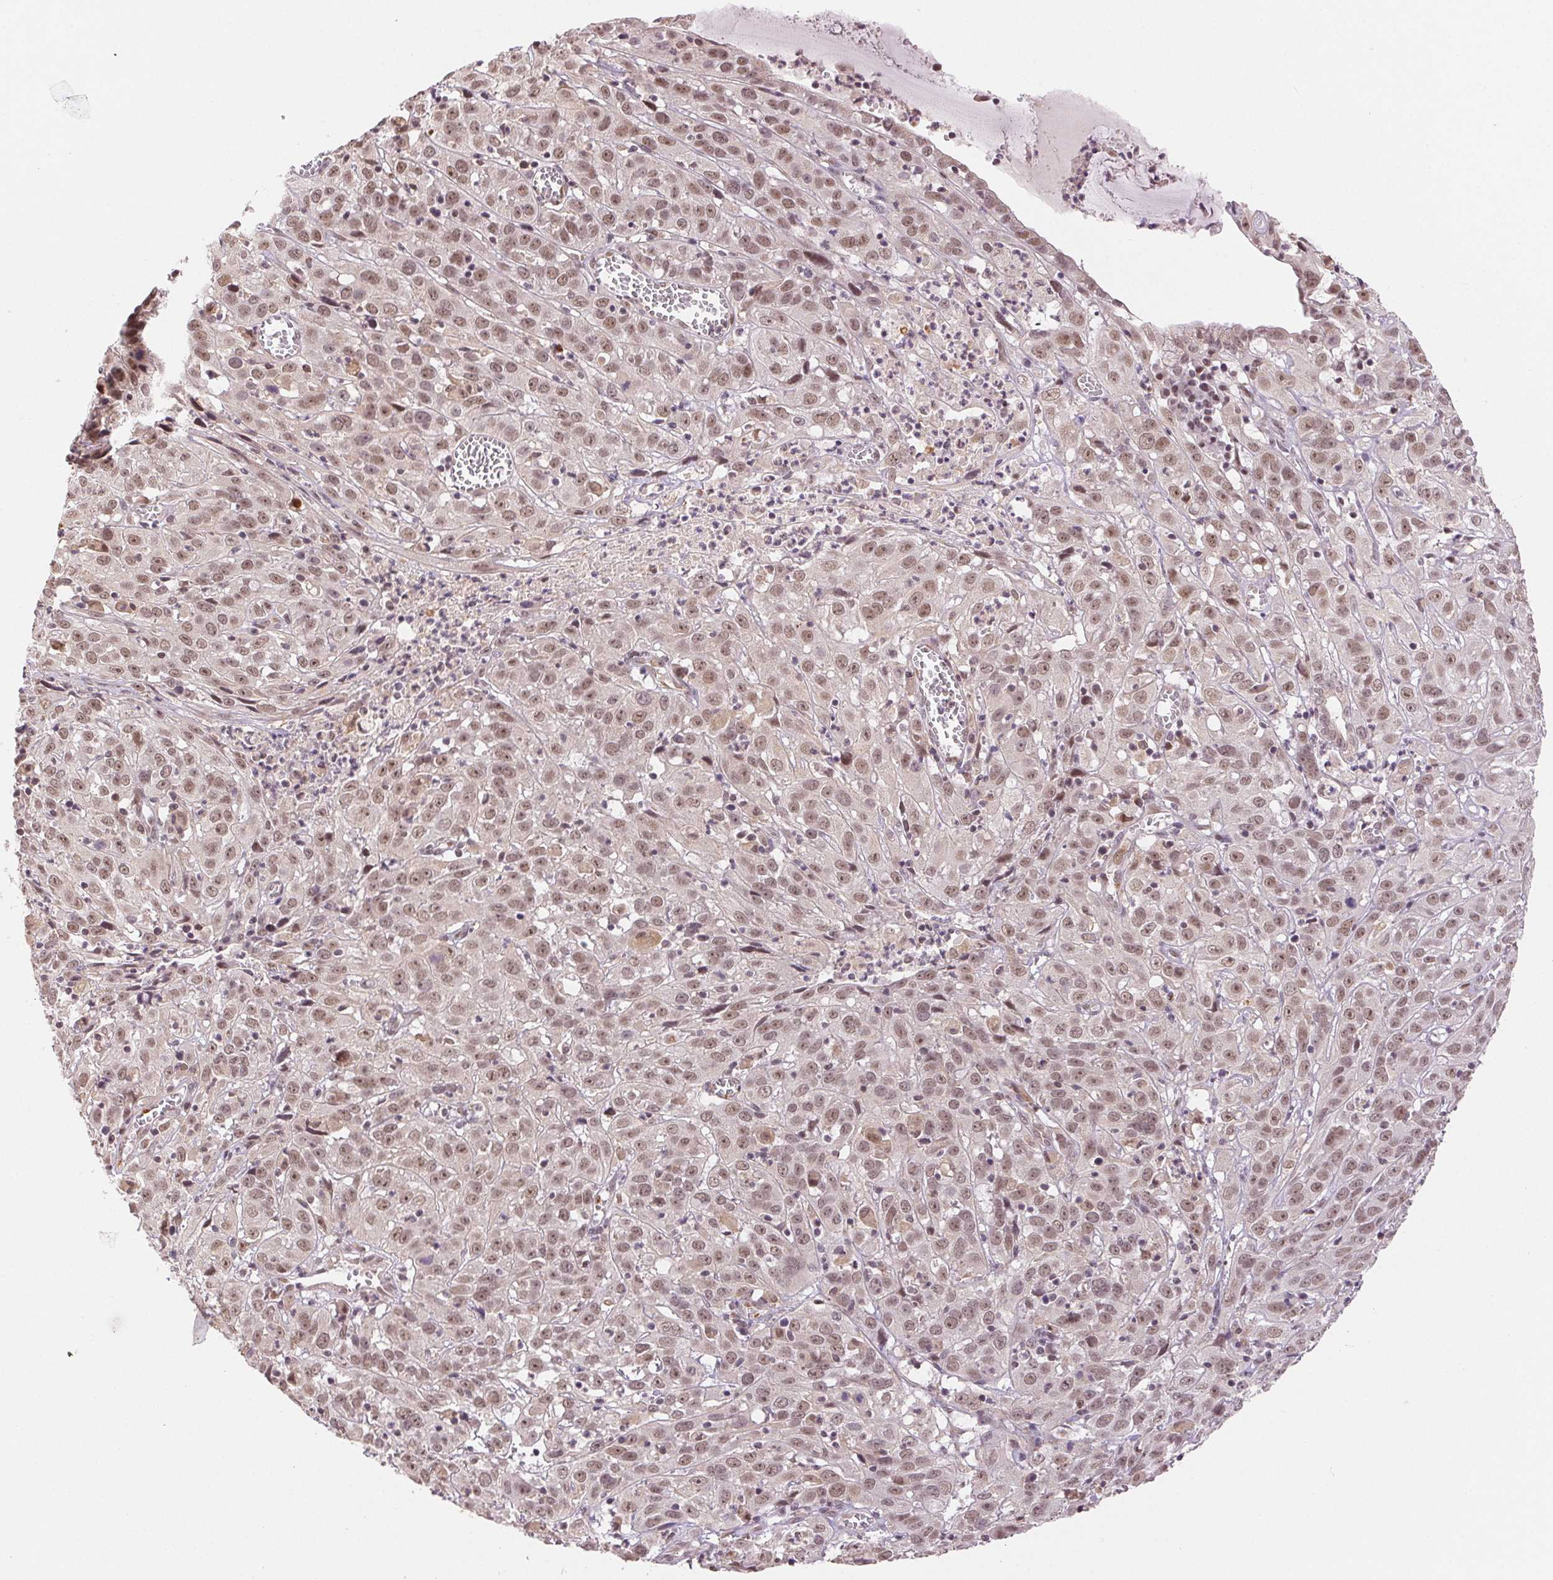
{"staining": {"intensity": "moderate", "quantity": ">75%", "location": "nuclear"}, "tissue": "cervical cancer", "cell_type": "Tumor cells", "image_type": "cancer", "snomed": [{"axis": "morphology", "description": "Squamous cell carcinoma, NOS"}, {"axis": "topography", "description": "Cervix"}], "caption": "Human squamous cell carcinoma (cervical) stained with a protein marker demonstrates moderate staining in tumor cells.", "gene": "GRHL3", "patient": {"sex": "female", "age": 32}}